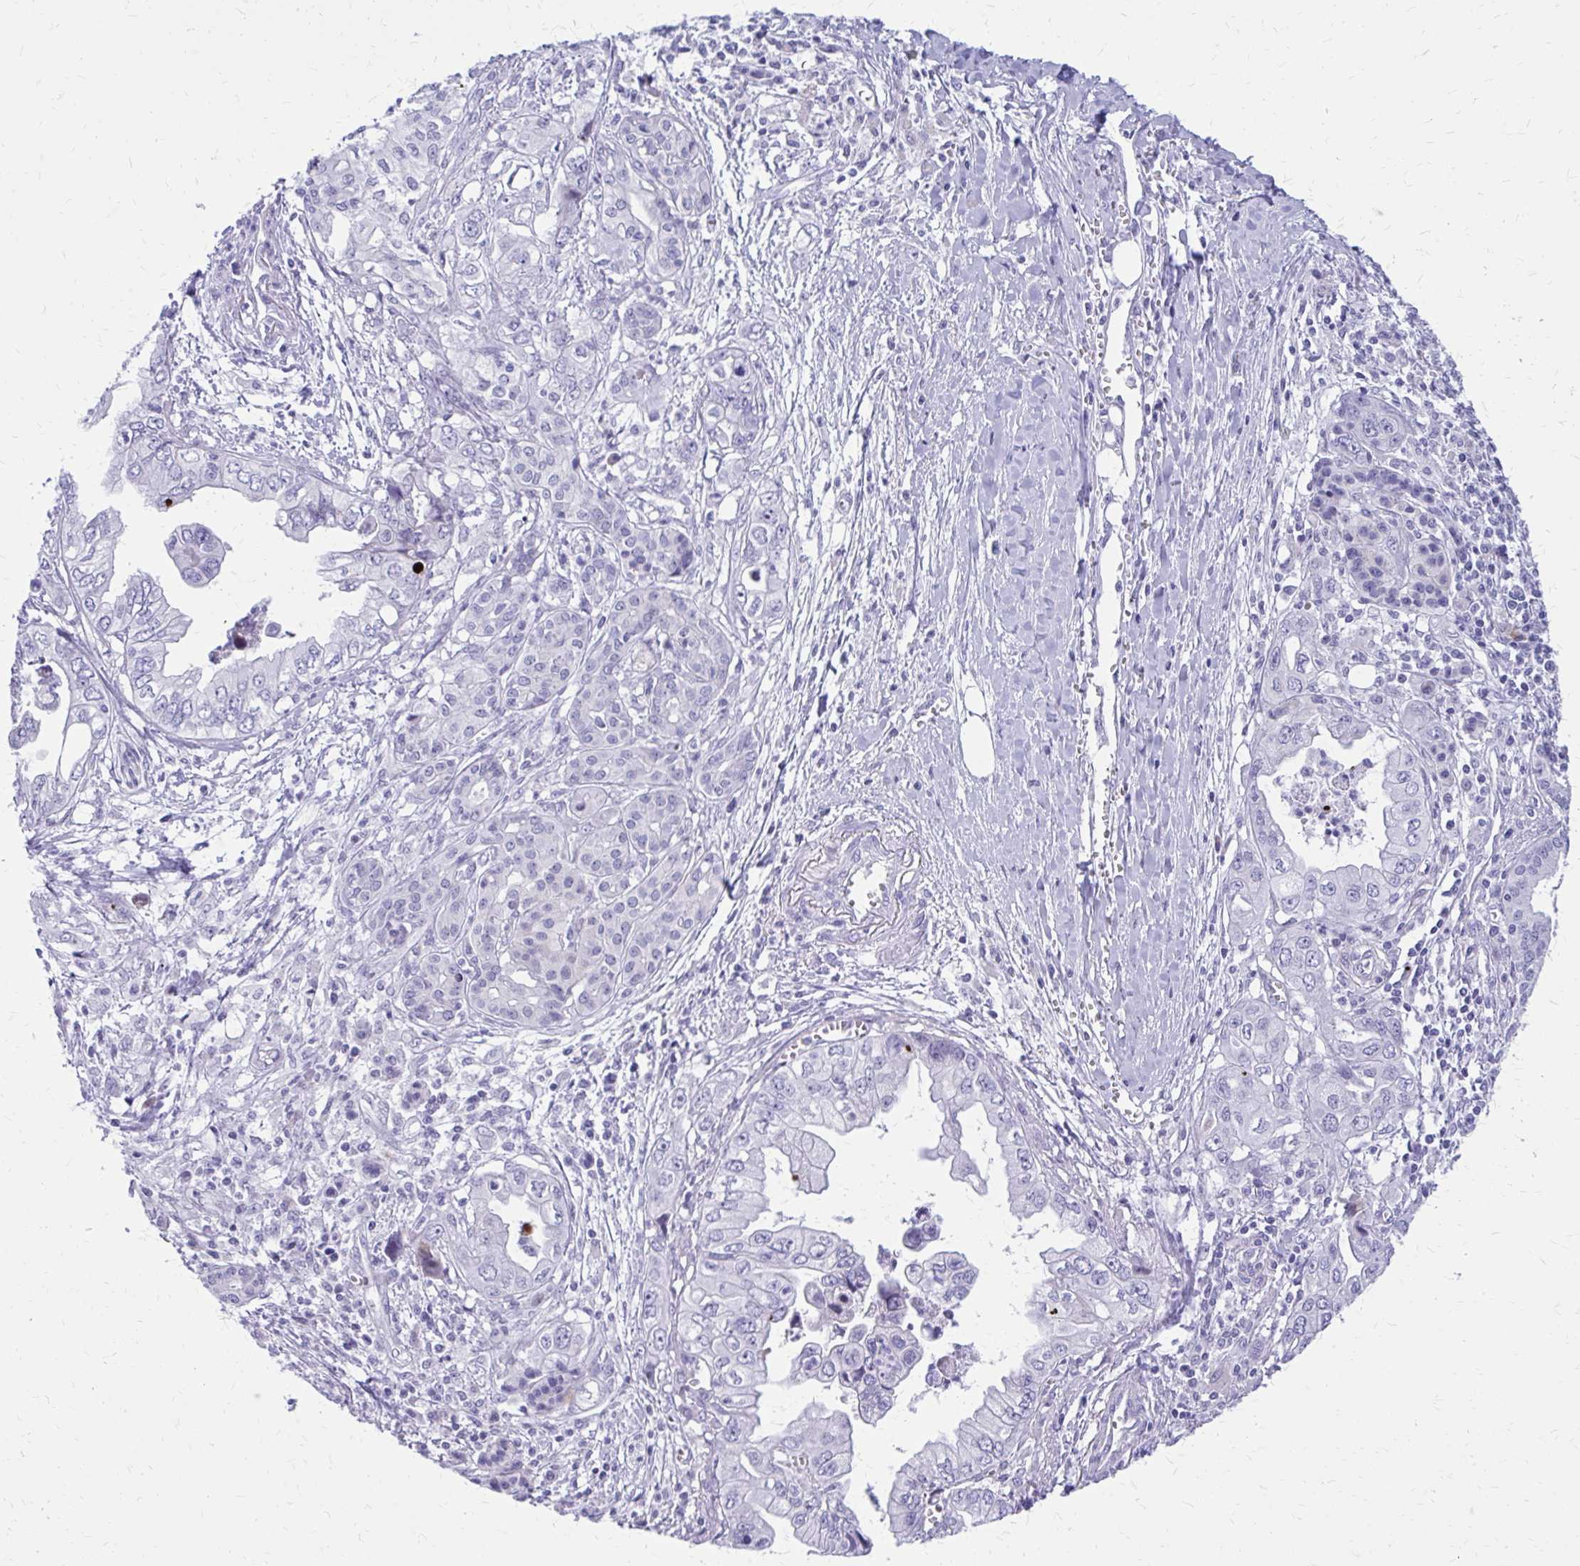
{"staining": {"intensity": "negative", "quantity": "none", "location": "none"}, "tissue": "pancreatic cancer", "cell_type": "Tumor cells", "image_type": "cancer", "snomed": [{"axis": "morphology", "description": "Adenocarcinoma, NOS"}, {"axis": "topography", "description": "Pancreas"}], "caption": "Tumor cells are negative for brown protein staining in adenocarcinoma (pancreatic). Nuclei are stained in blue.", "gene": "LCN15", "patient": {"sex": "male", "age": 68}}